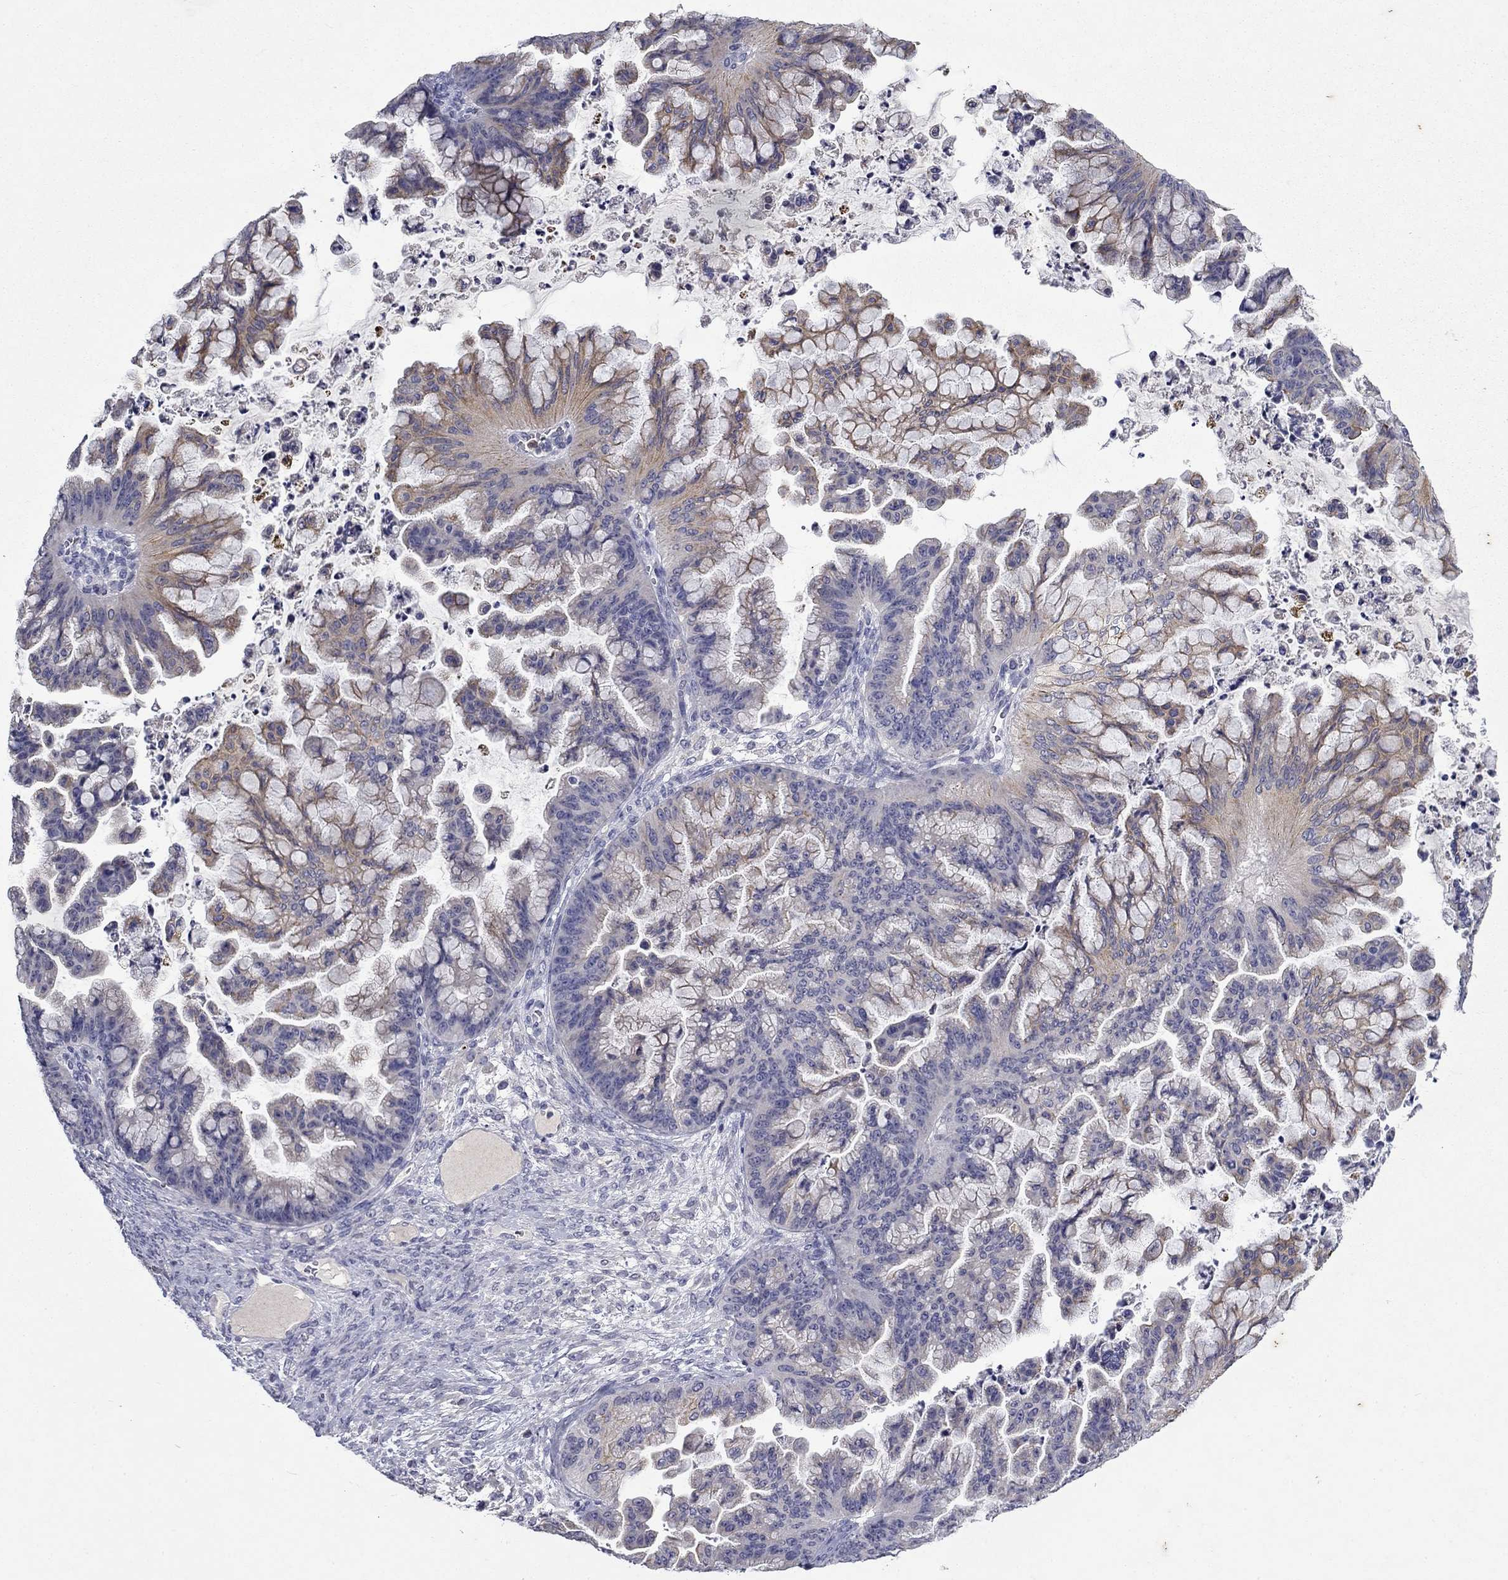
{"staining": {"intensity": "weak", "quantity": "25%-75%", "location": "cytoplasmic/membranous"}, "tissue": "ovarian cancer", "cell_type": "Tumor cells", "image_type": "cancer", "snomed": [{"axis": "morphology", "description": "Cystadenocarcinoma, mucinous, NOS"}, {"axis": "topography", "description": "Ovary"}], "caption": "Immunohistochemical staining of human ovarian mucinous cystadenocarcinoma shows low levels of weak cytoplasmic/membranous expression in about 25%-75% of tumor cells.", "gene": "IRF5", "patient": {"sex": "female", "age": 67}}